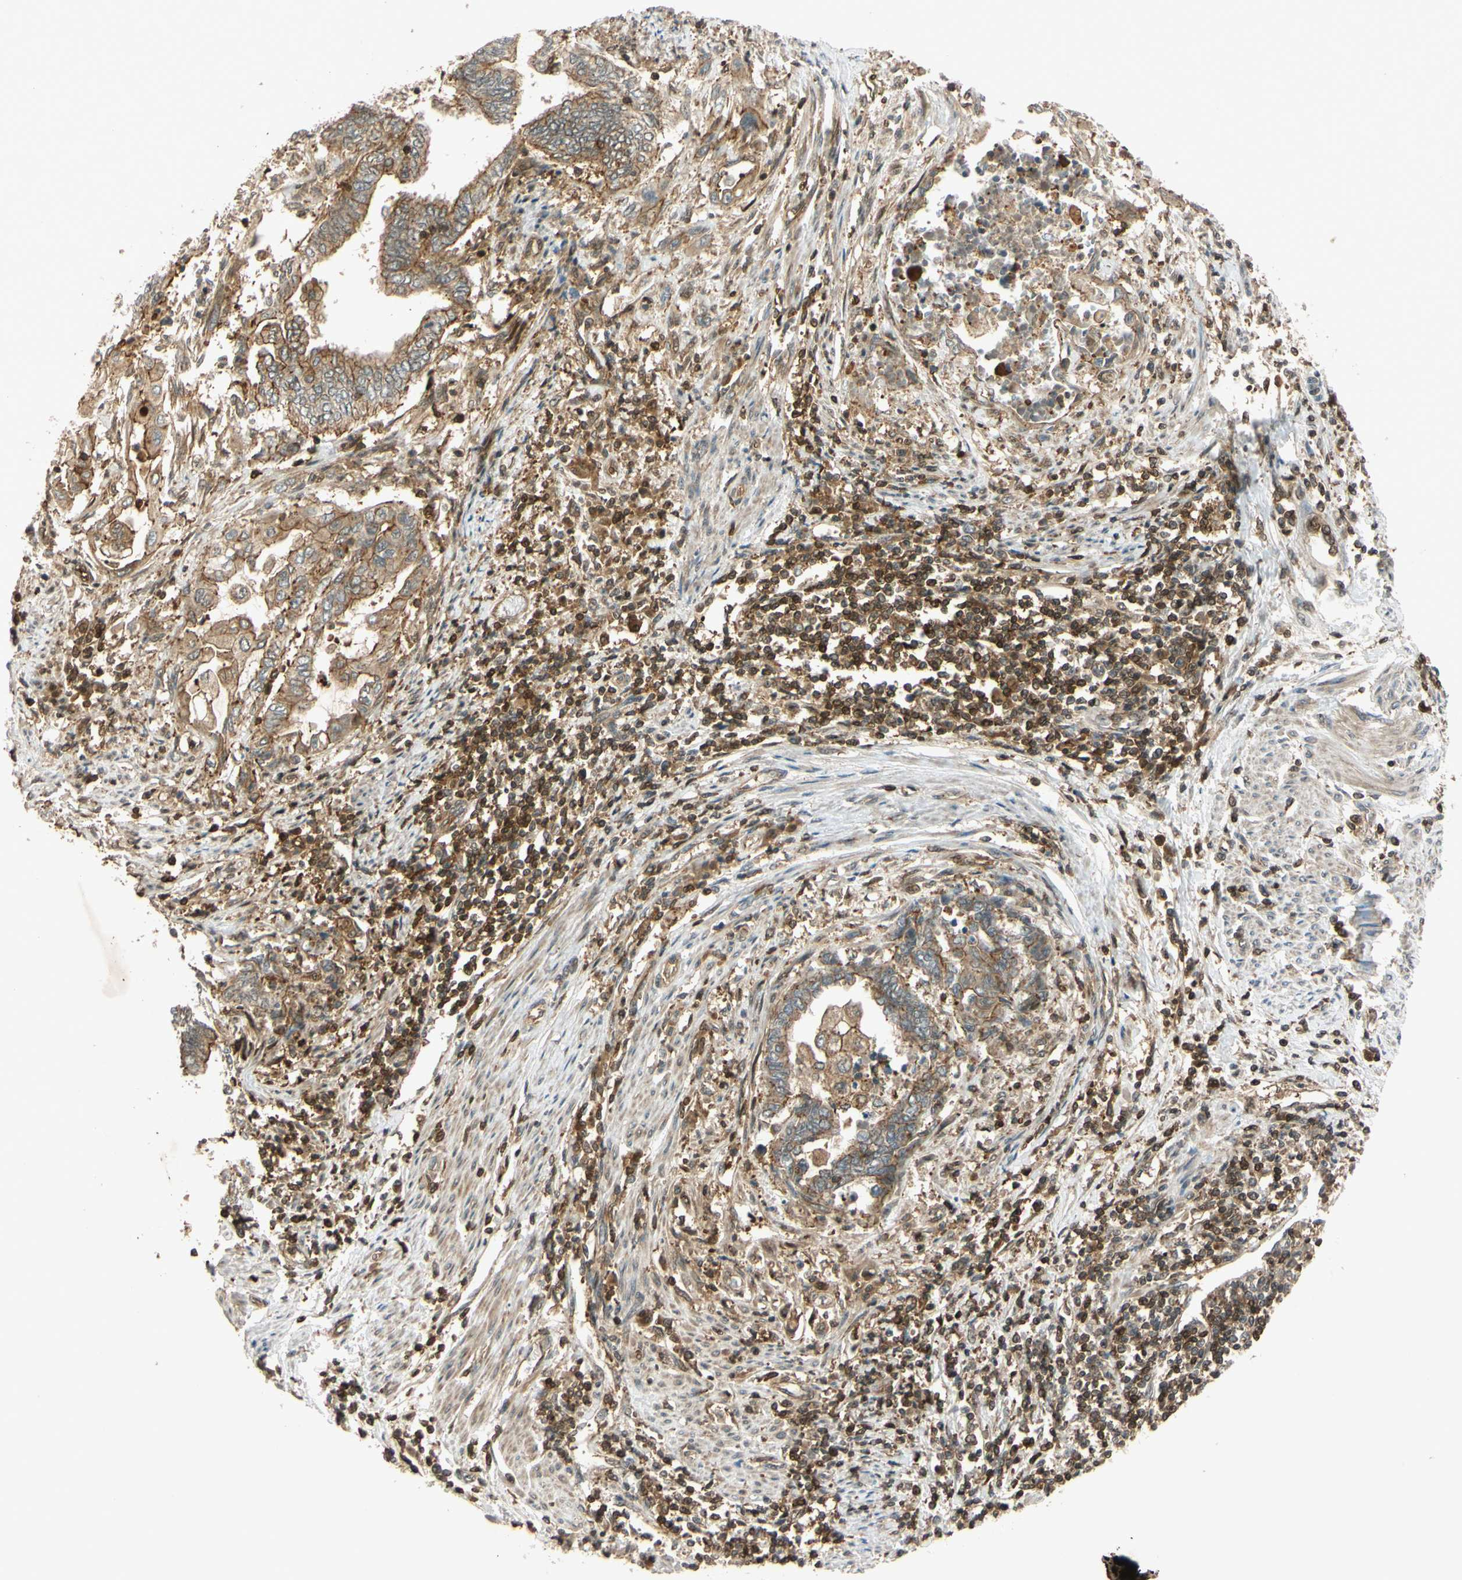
{"staining": {"intensity": "moderate", "quantity": "25%-75%", "location": "cytoplasmic/membranous"}, "tissue": "endometrial cancer", "cell_type": "Tumor cells", "image_type": "cancer", "snomed": [{"axis": "morphology", "description": "Adenocarcinoma, NOS"}, {"axis": "topography", "description": "Uterus"}, {"axis": "topography", "description": "Endometrium"}], "caption": "A micrograph showing moderate cytoplasmic/membranous staining in approximately 25%-75% of tumor cells in adenocarcinoma (endometrial), as visualized by brown immunohistochemical staining.", "gene": "EPHA8", "patient": {"sex": "female", "age": 70}}